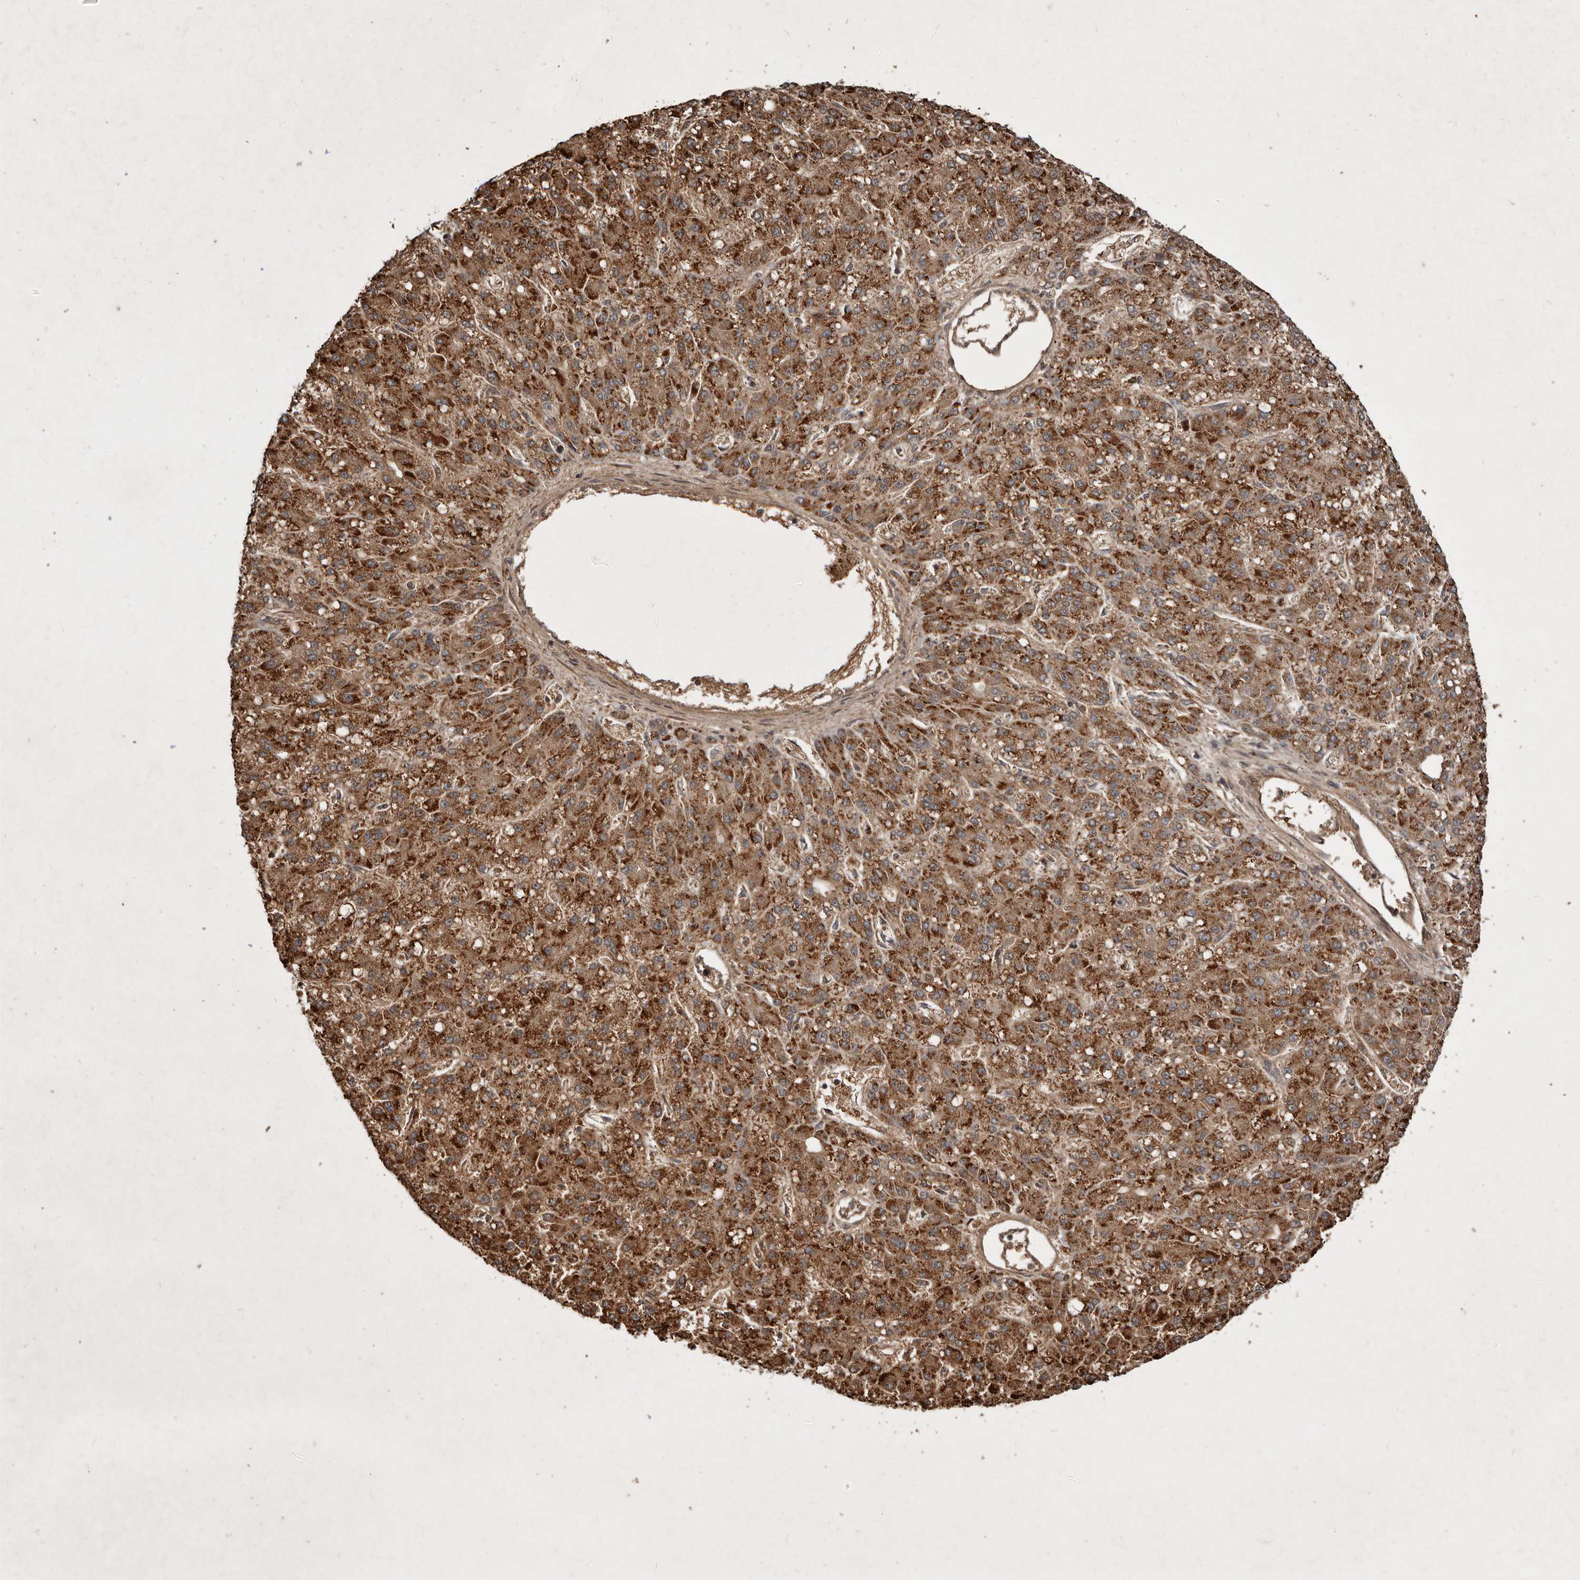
{"staining": {"intensity": "strong", "quantity": ">75%", "location": "cytoplasmic/membranous"}, "tissue": "liver cancer", "cell_type": "Tumor cells", "image_type": "cancer", "snomed": [{"axis": "morphology", "description": "Carcinoma, Hepatocellular, NOS"}, {"axis": "topography", "description": "Liver"}], "caption": "Strong cytoplasmic/membranous protein staining is present in approximately >75% of tumor cells in liver hepatocellular carcinoma. The staining was performed using DAB, with brown indicating positive protein expression. Nuclei are stained blue with hematoxylin.", "gene": "STK36", "patient": {"sex": "male", "age": 67}}